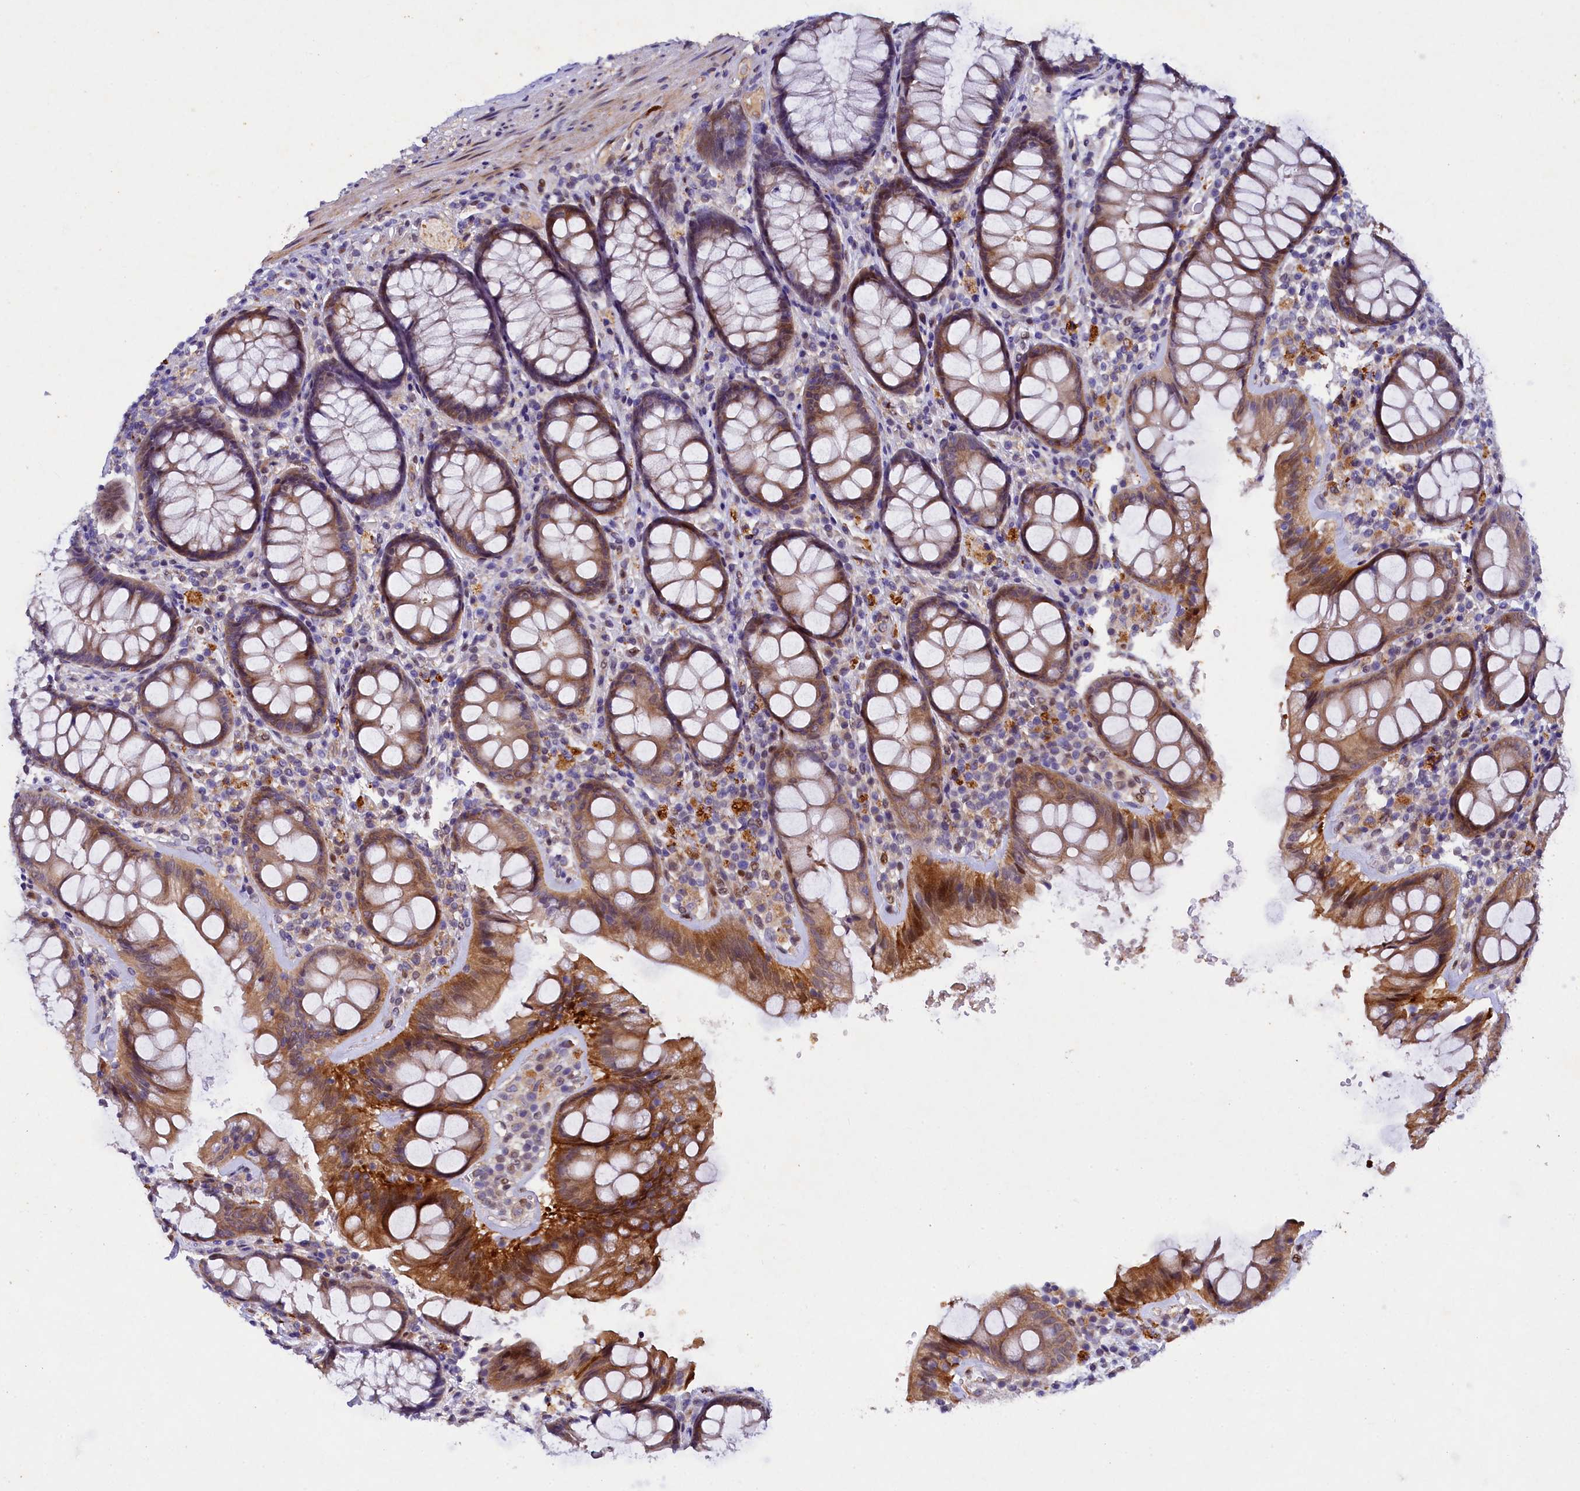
{"staining": {"intensity": "moderate", "quantity": "25%-75%", "location": "cytoplasmic/membranous"}, "tissue": "rectum", "cell_type": "Glandular cells", "image_type": "normal", "snomed": [{"axis": "morphology", "description": "Normal tissue, NOS"}, {"axis": "topography", "description": "Rectum"}], "caption": "This micrograph displays benign rectum stained with immunohistochemistry (IHC) to label a protein in brown. The cytoplasmic/membranous of glandular cells show moderate positivity for the protein. Nuclei are counter-stained blue.", "gene": "TGDS", "patient": {"sex": "male", "age": 83}}